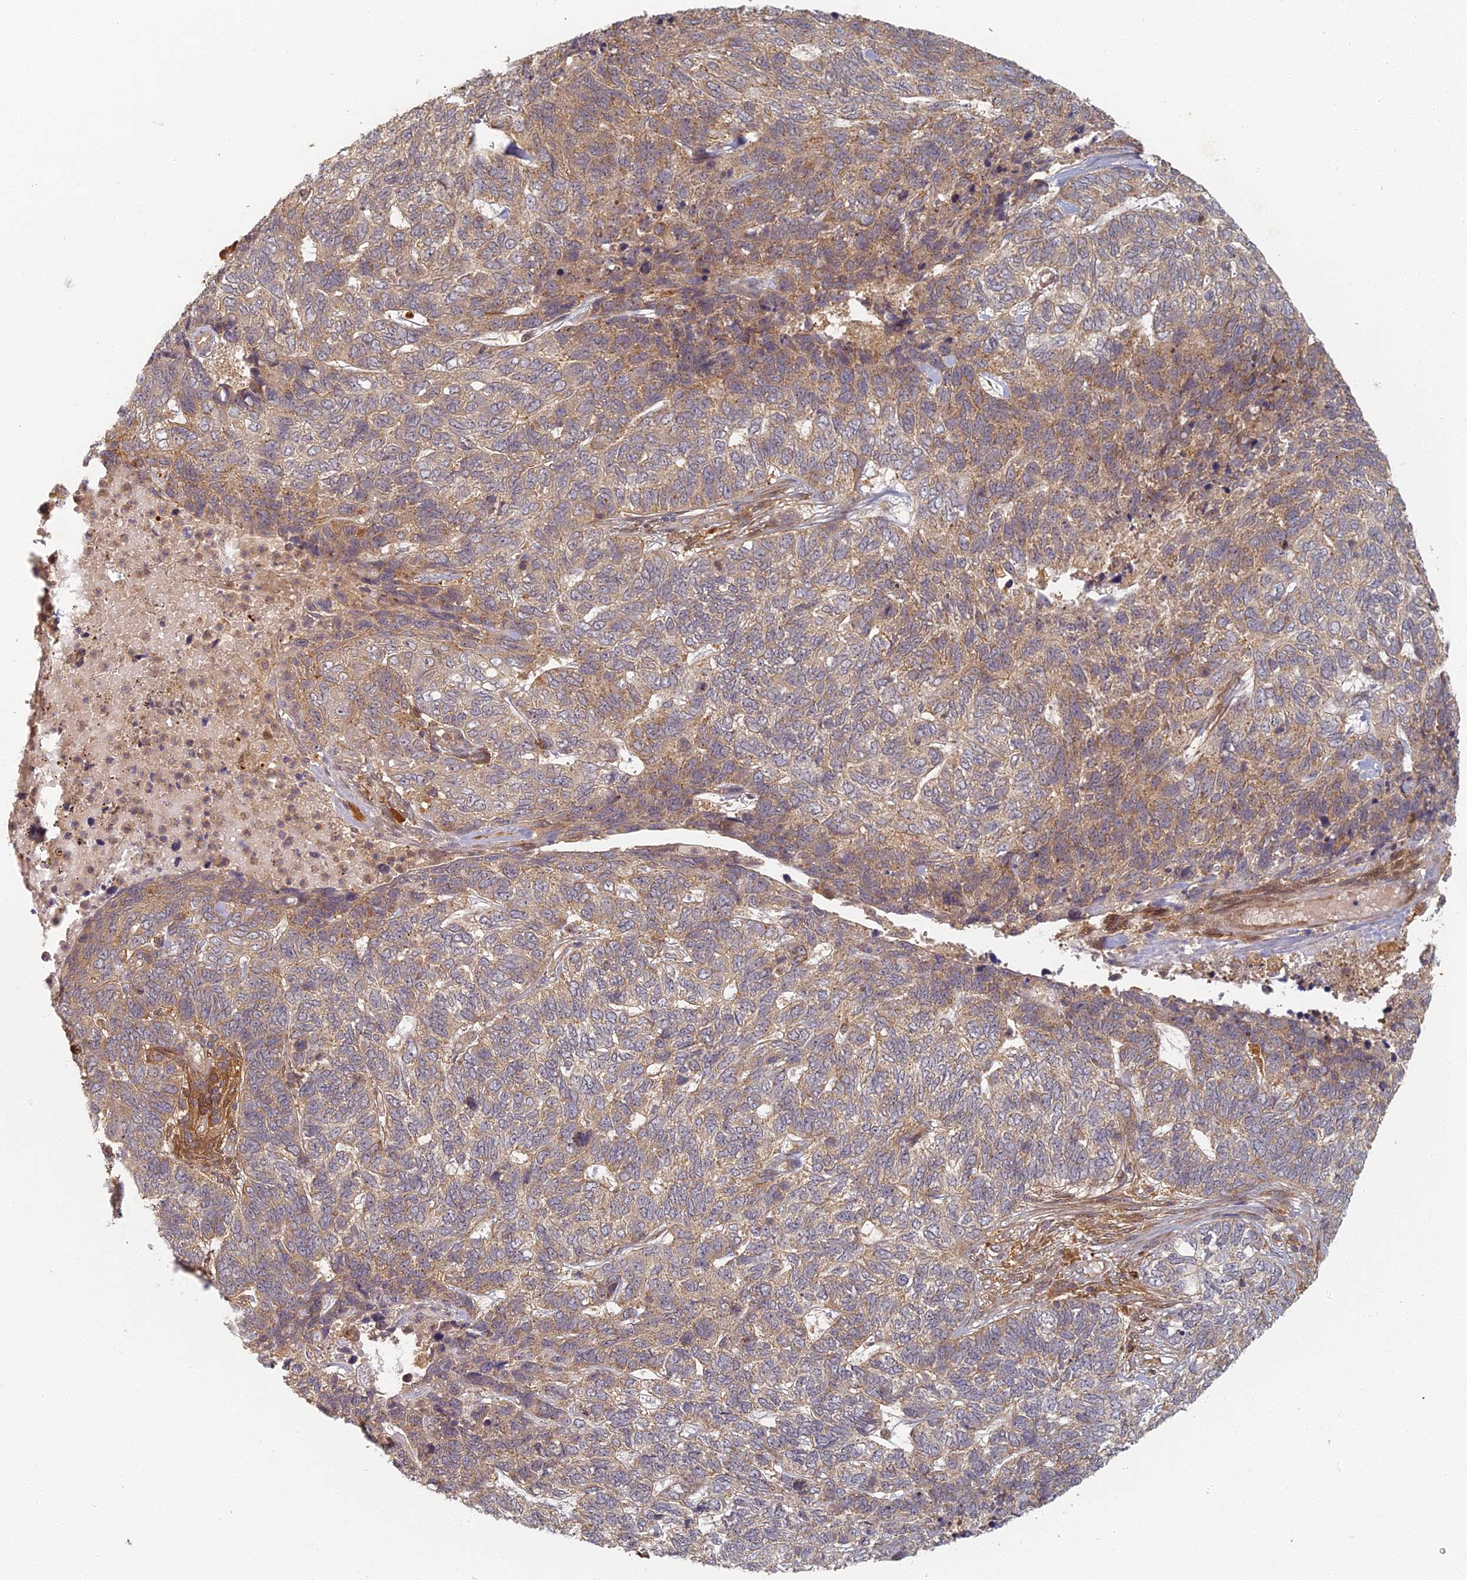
{"staining": {"intensity": "weak", "quantity": "25%-75%", "location": "cytoplasmic/membranous"}, "tissue": "skin cancer", "cell_type": "Tumor cells", "image_type": "cancer", "snomed": [{"axis": "morphology", "description": "Basal cell carcinoma"}, {"axis": "topography", "description": "Skin"}], "caption": "Immunohistochemical staining of human skin basal cell carcinoma shows weak cytoplasmic/membranous protein expression in approximately 25%-75% of tumor cells. The protein of interest is stained brown, and the nuclei are stained in blue (DAB IHC with brightfield microscopy, high magnification).", "gene": "INO80D", "patient": {"sex": "female", "age": 65}}